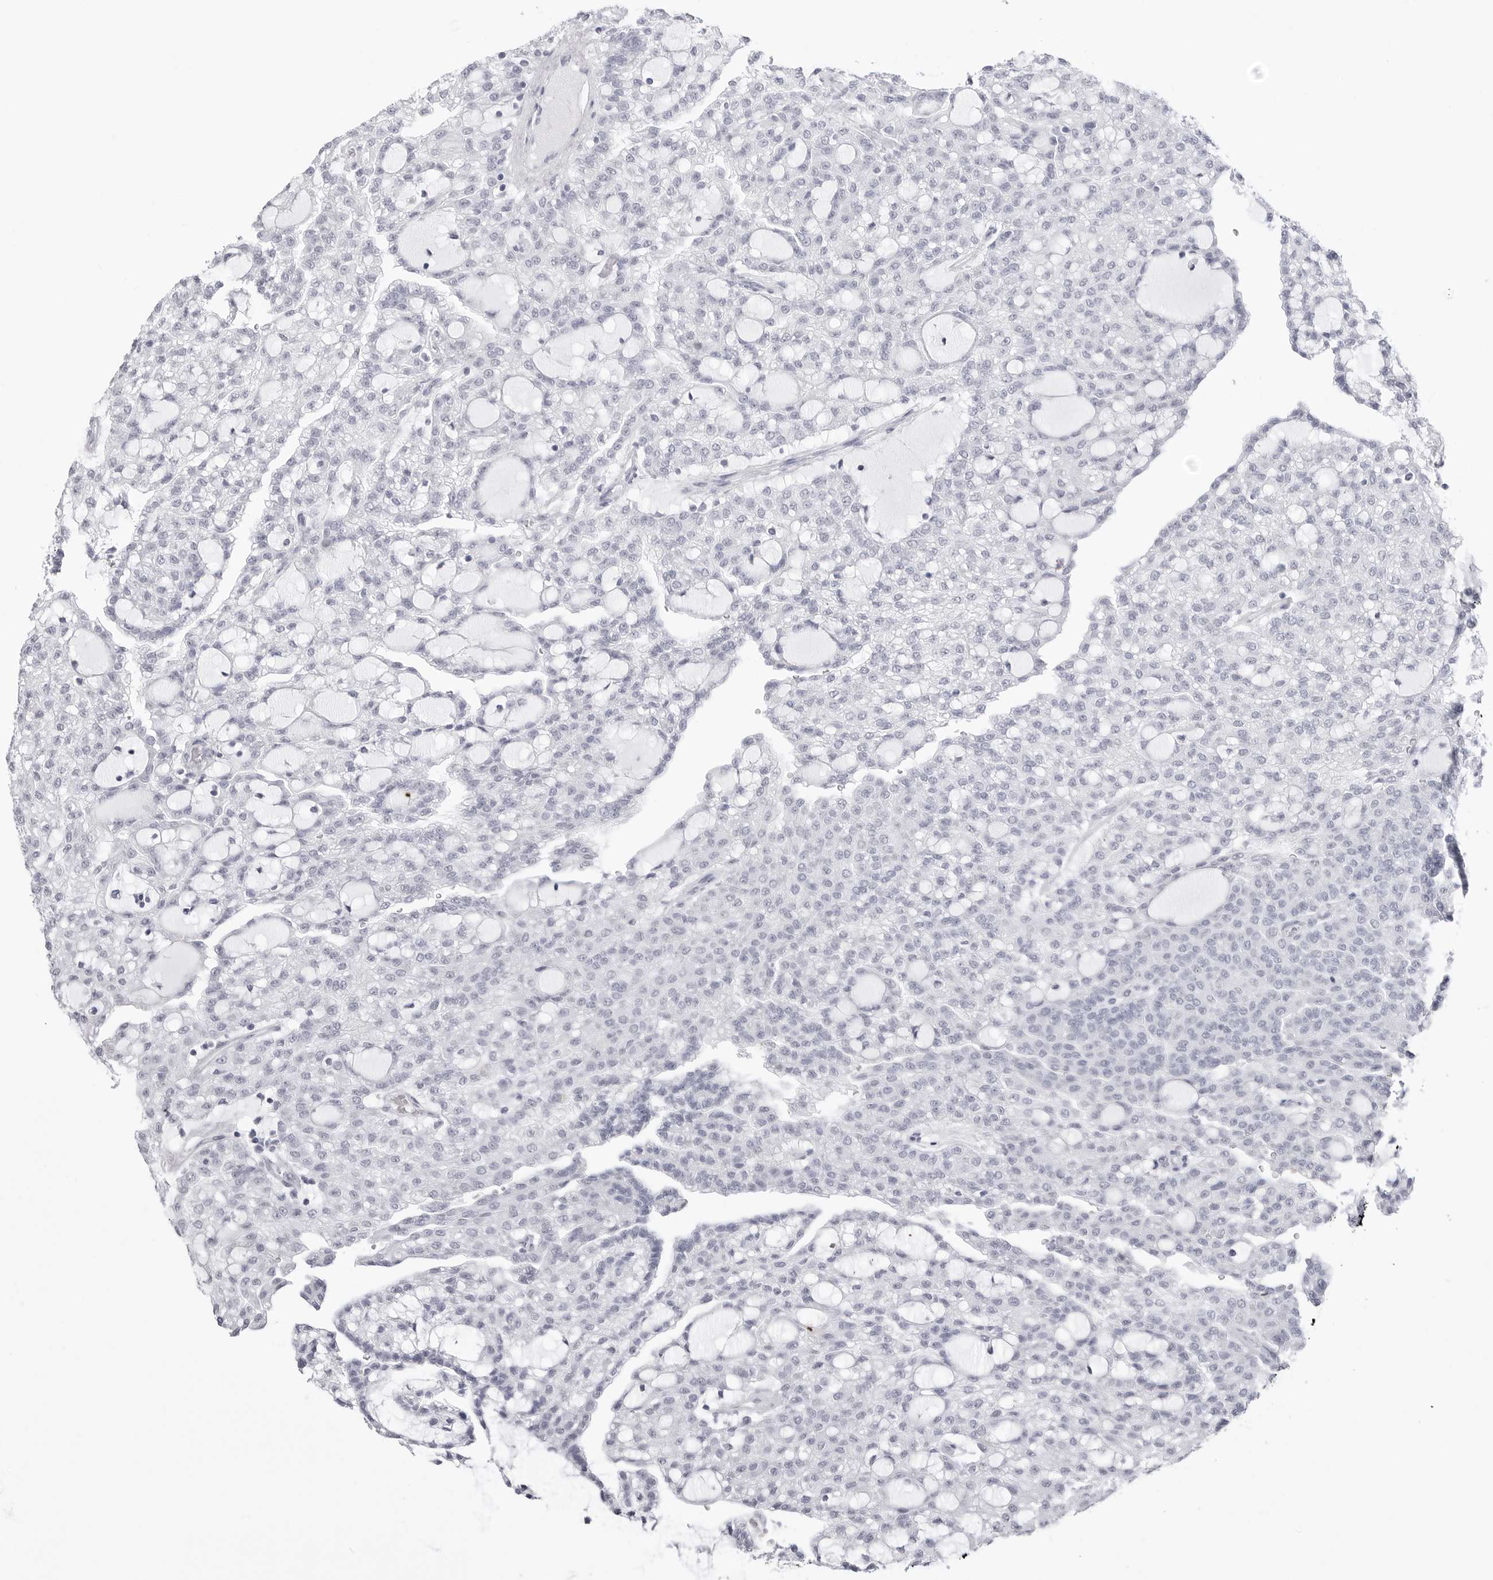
{"staining": {"intensity": "negative", "quantity": "none", "location": "none"}, "tissue": "renal cancer", "cell_type": "Tumor cells", "image_type": "cancer", "snomed": [{"axis": "morphology", "description": "Adenocarcinoma, NOS"}, {"axis": "topography", "description": "Kidney"}], "caption": "Tumor cells are negative for protein expression in human adenocarcinoma (renal). (DAB (3,3'-diaminobenzidine) IHC visualized using brightfield microscopy, high magnification).", "gene": "TSSK1B", "patient": {"sex": "male", "age": 63}}